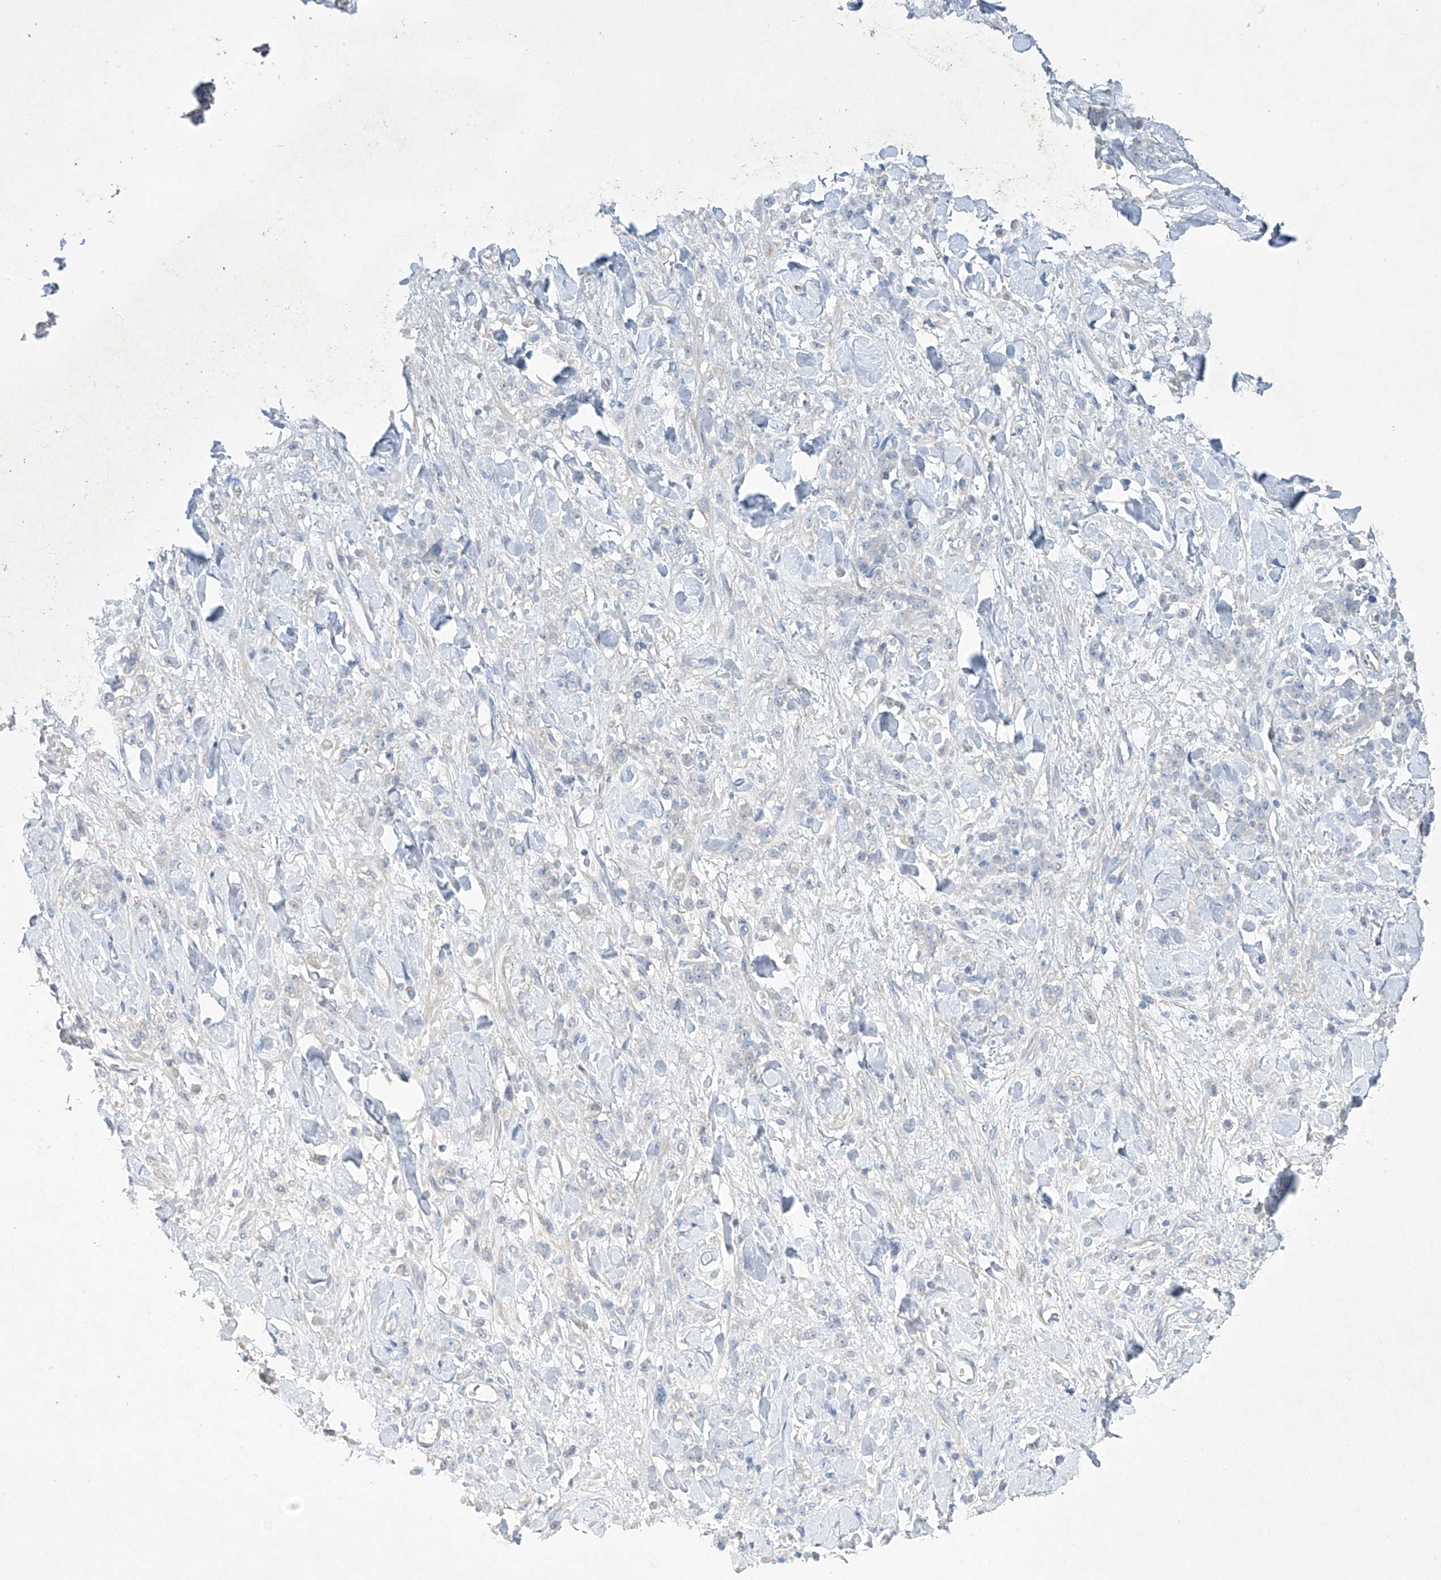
{"staining": {"intensity": "negative", "quantity": "none", "location": "none"}, "tissue": "stomach cancer", "cell_type": "Tumor cells", "image_type": "cancer", "snomed": [{"axis": "morphology", "description": "Normal tissue, NOS"}, {"axis": "morphology", "description": "Adenocarcinoma, NOS"}, {"axis": "topography", "description": "Stomach"}], "caption": "High magnification brightfield microscopy of adenocarcinoma (stomach) stained with DAB (brown) and counterstained with hematoxylin (blue): tumor cells show no significant expression. Nuclei are stained in blue.", "gene": "PRSS12", "patient": {"sex": "male", "age": 82}}